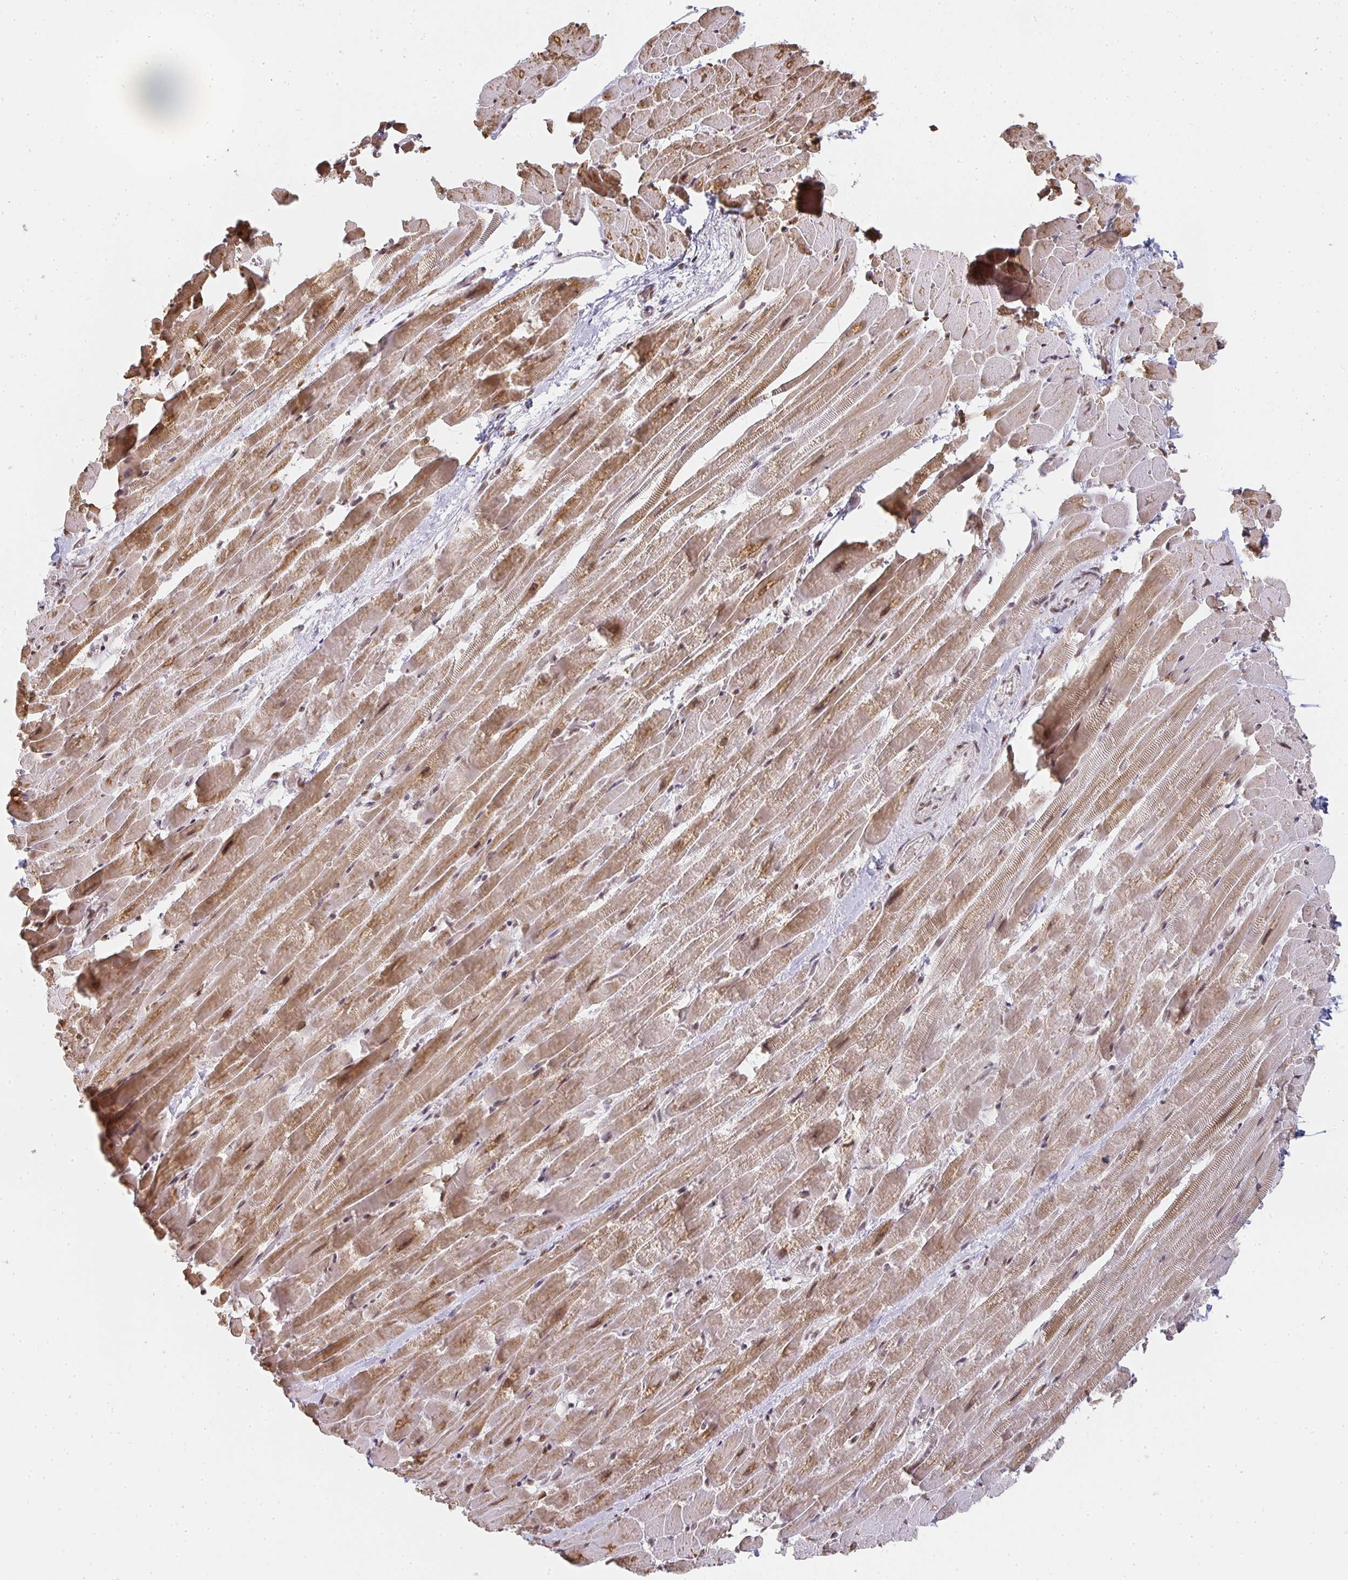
{"staining": {"intensity": "moderate", "quantity": ">75%", "location": "cytoplasmic/membranous,nuclear"}, "tissue": "heart muscle", "cell_type": "Cardiomyocytes", "image_type": "normal", "snomed": [{"axis": "morphology", "description": "Normal tissue, NOS"}, {"axis": "topography", "description": "Heart"}], "caption": "Protein expression by immunohistochemistry exhibits moderate cytoplasmic/membranous,nuclear expression in about >75% of cardiomyocytes in benign heart muscle.", "gene": "SMARCA2", "patient": {"sex": "male", "age": 37}}